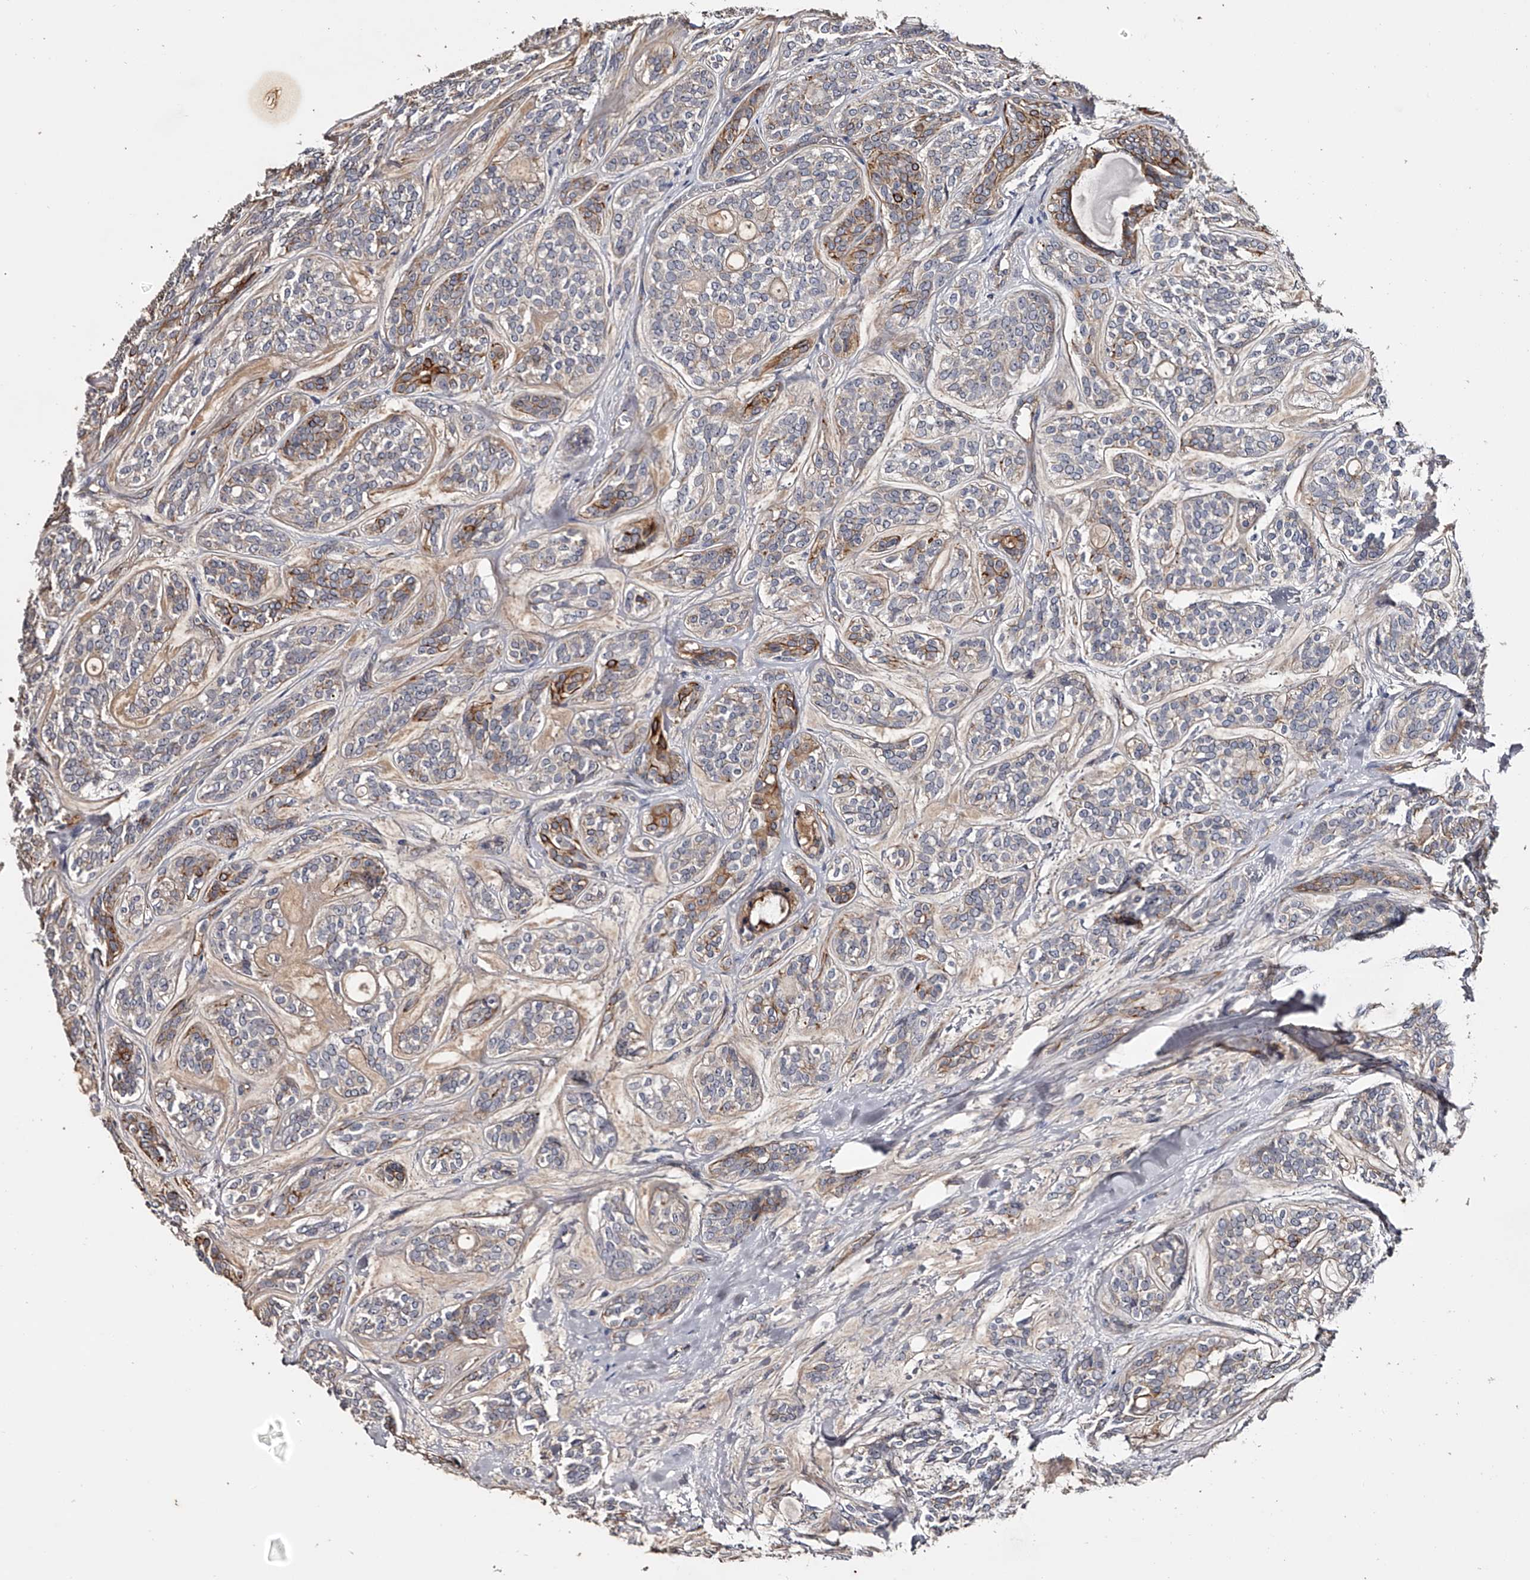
{"staining": {"intensity": "moderate", "quantity": "<25%", "location": "cytoplasmic/membranous"}, "tissue": "head and neck cancer", "cell_type": "Tumor cells", "image_type": "cancer", "snomed": [{"axis": "morphology", "description": "Adenocarcinoma, NOS"}, {"axis": "topography", "description": "Head-Neck"}], "caption": "A photomicrograph showing moderate cytoplasmic/membranous staining in about <25% of tumor cells in head and neck cancer, as visualized by brown immunohistochemical staining.", "gene": "MDN1", "patient": {"sex": "male", "age": 66}}